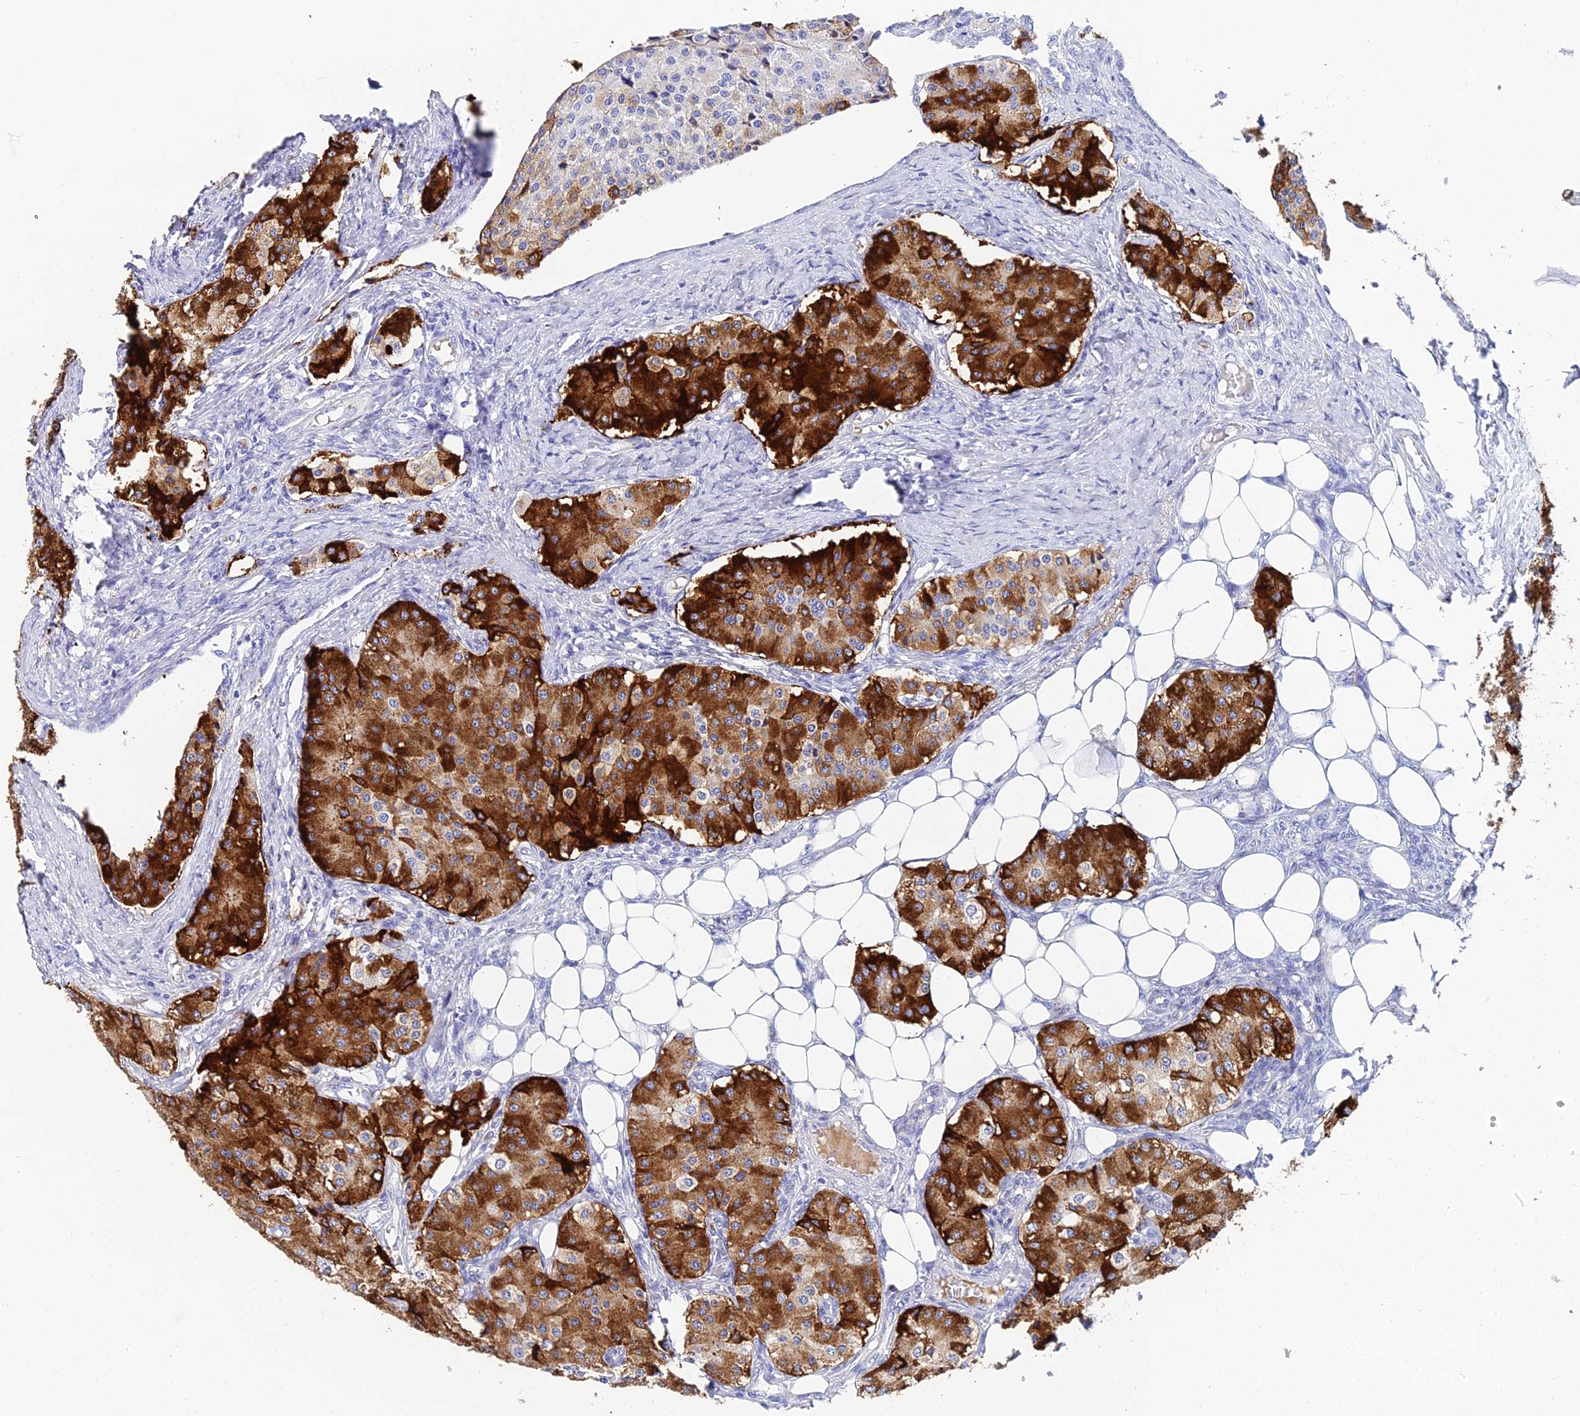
{"staining": {"intensity": "strong", "quantity": "25%-75%", "location": "cytoplasmic/membranous"}, "tissue": "carcinoid", "cell_type": "Tumor cells", "image_type": "cancer", "snomed": [{"axis": "morphology", "description": "Carcinoid, malignant, NOS"}, {"axis": "topography", "description": "Colon"}], "caption": "Carcinoid (malignant) tissue displays strong cytoplasmic/membranous staining in about 25%-75% of tumor cells, visualized by immunohistochemistry.", "gene": "ENSG00000268674", "patient": {"sex": "female", "age": 52}}